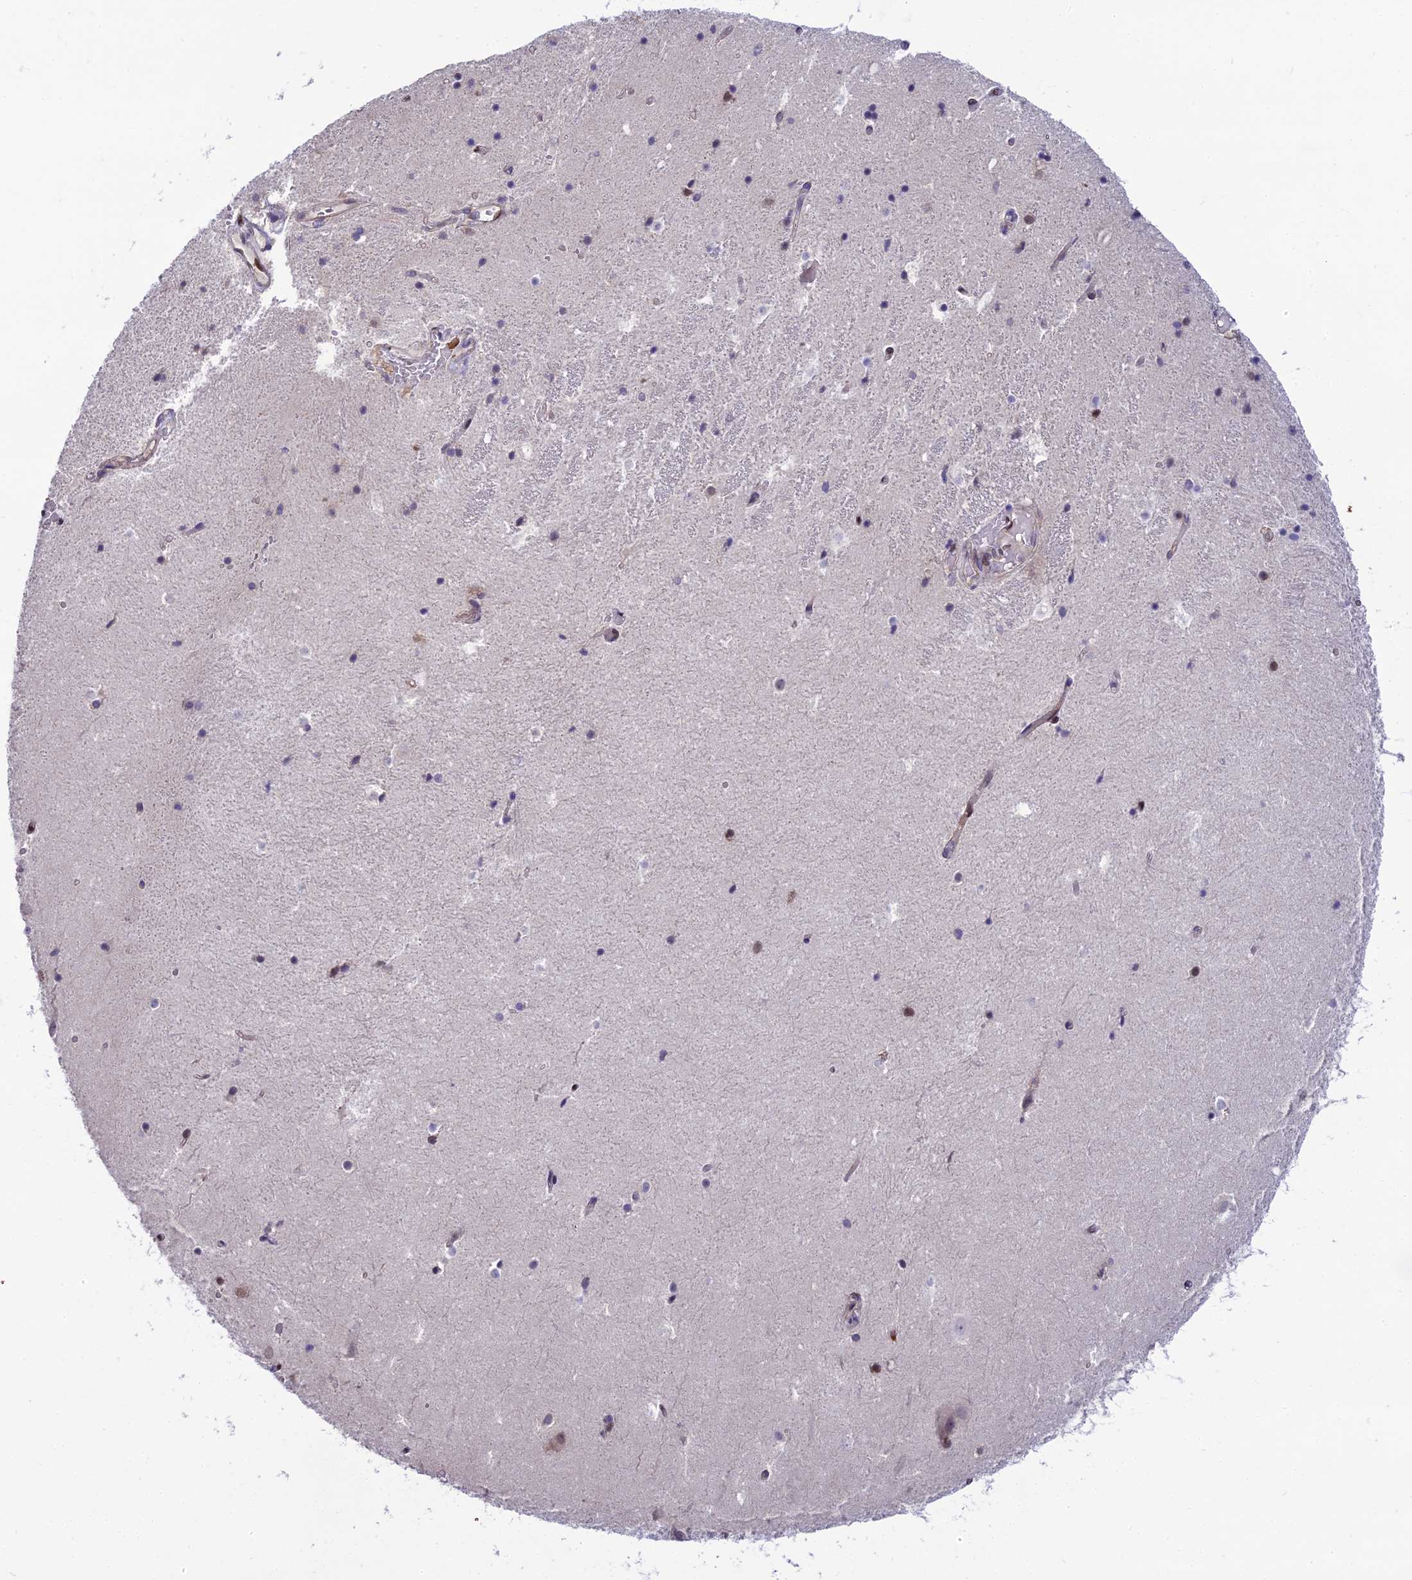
{"staining": {"intensity": "weak", "quantity": "<25%", "location": "nuclear"}, "tissue": "hippocampus", "cell_type": "Glial cells", "image_type": "normal", "snomed": [{"axis": "morphology", "description": "Normal tissue, NOS"}, {"axis": "topography", "description": "Hippocampus"}], "caption": "Glial cells are negative for protein expression in unremarkable human hippocampus. (DAB (3,3'-diaminobenzidine) immunohistochemistry visualized using brightfield microscopy, high magnification).", "gene": "ZNF707", "patient": {"sex": "female", "age": 52}}